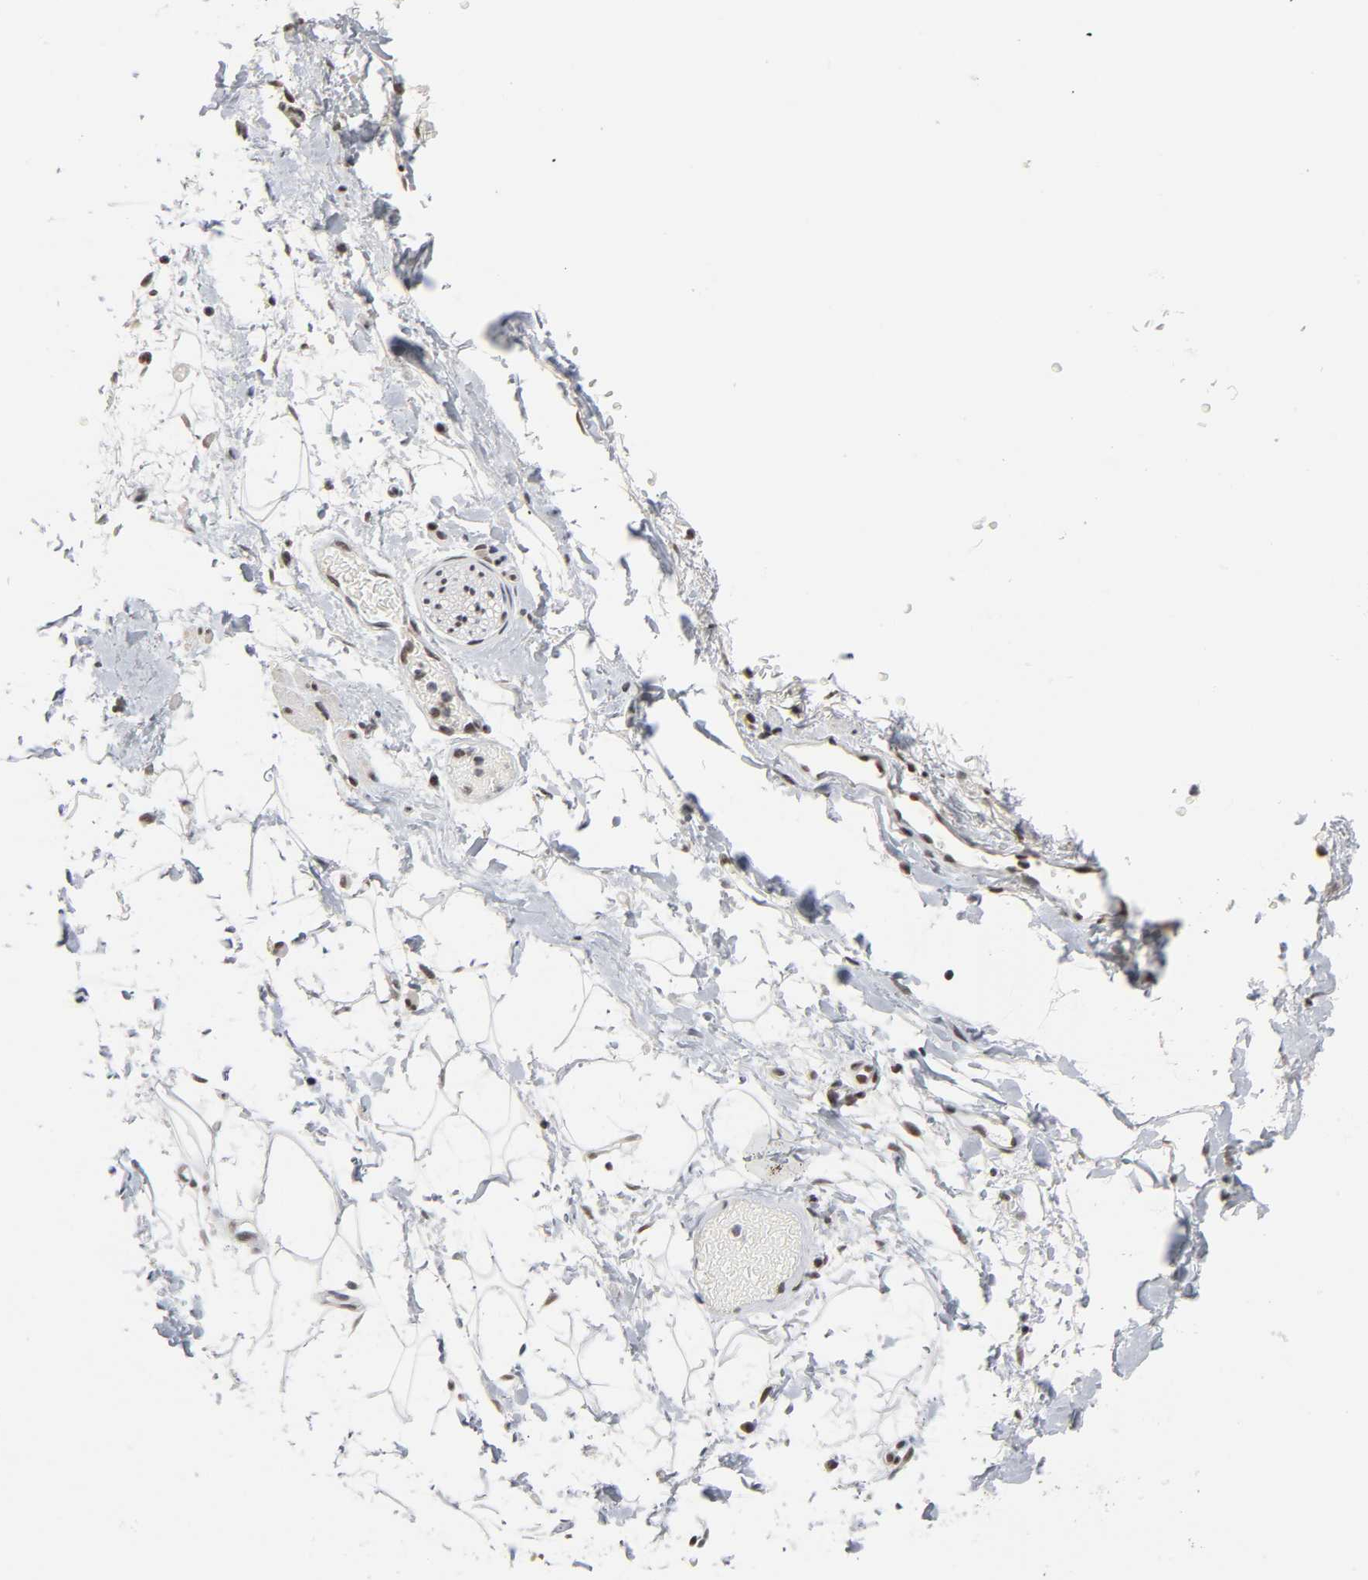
{"staining": {"intensity": "moderate", "quantity": ">75%", "location": "nuclear"}, "tissue": "adipose tissue", "cell_type": "Adipocytes", "image_type": "normal", "snomed": [{"axis": "morphology", "description": "Normal tissue, NOS"}, {"axis": "topography", "description": "Soft tissue"}], "caption": "Approximately >75% of adipocytes in unremarkable human adipose tissue show moderate nuclear protein expression as visualized by brown immunohistochemical staining.", "gene": "TRIM33", "patient": {"sex": "male", "age": 72}}